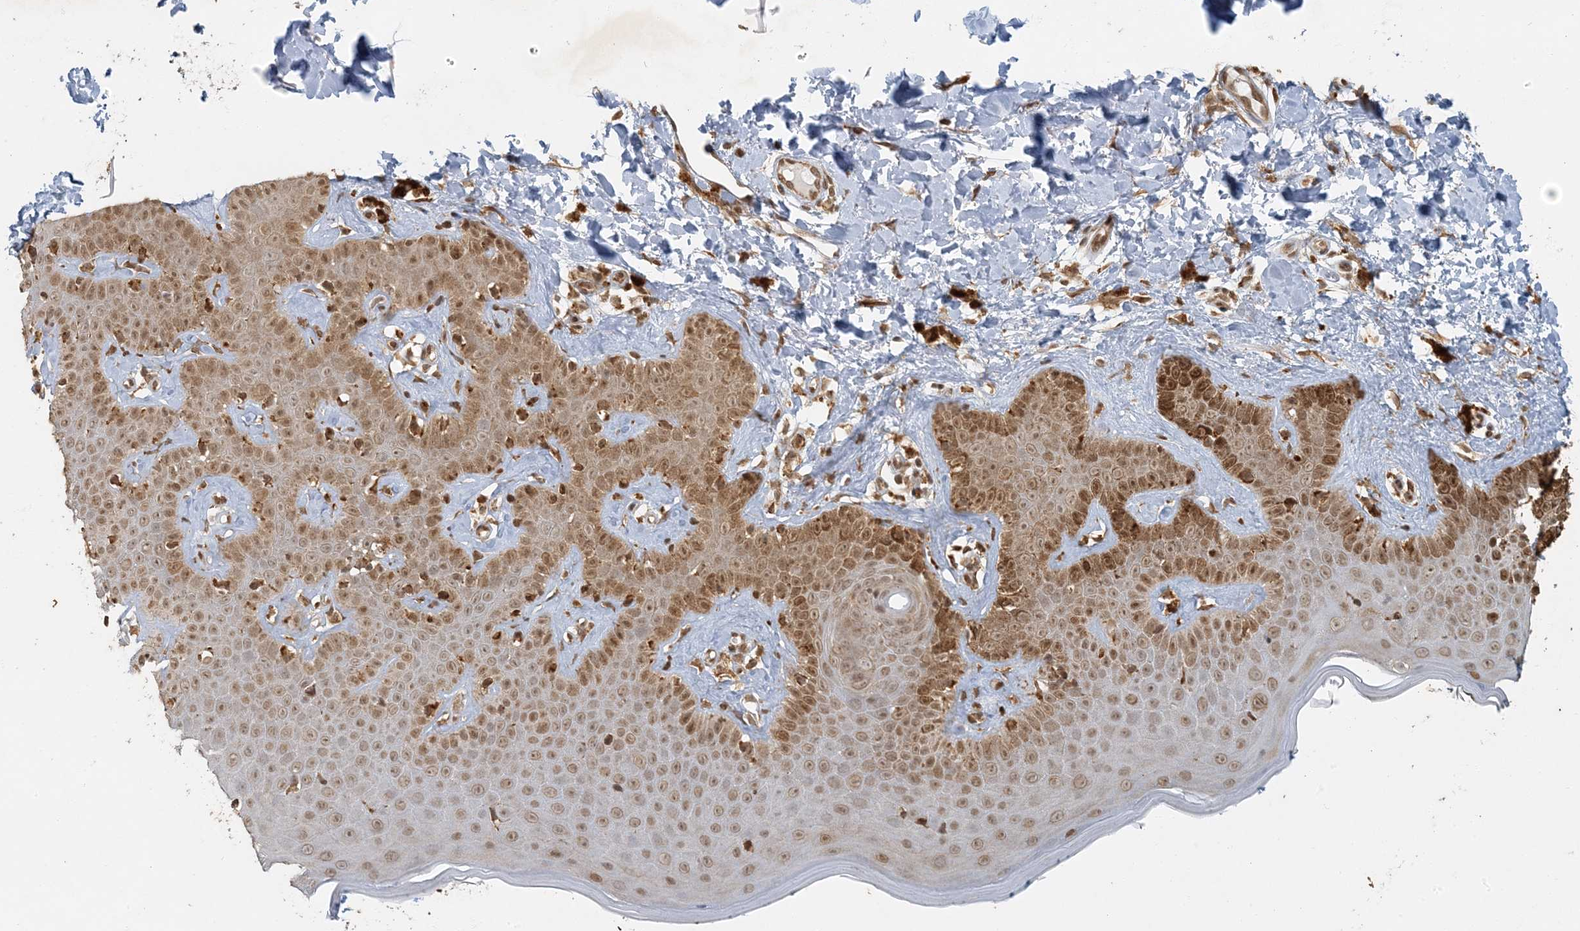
{"staining": {"intensity": "strong", "quantity": ">75%", "location": "cytoplasmic/membranous,nuclear"}, "tissue": "skin", "cell_type": "Fibroblasts", "image_type": "normal", "snomed": [{"axis": "morphology", "description": "Normal tissue, NOS"}, {"axis": "topography", "description": "Skin"}], "caption": "Protein positivity by immunohistochemistry displays strong cytoplasmic/membranous,nuclear expression in about >75% of fibroblasts in benign skin.", "gene": "AK9", "patient": {"sex": "male", "age": 52}}